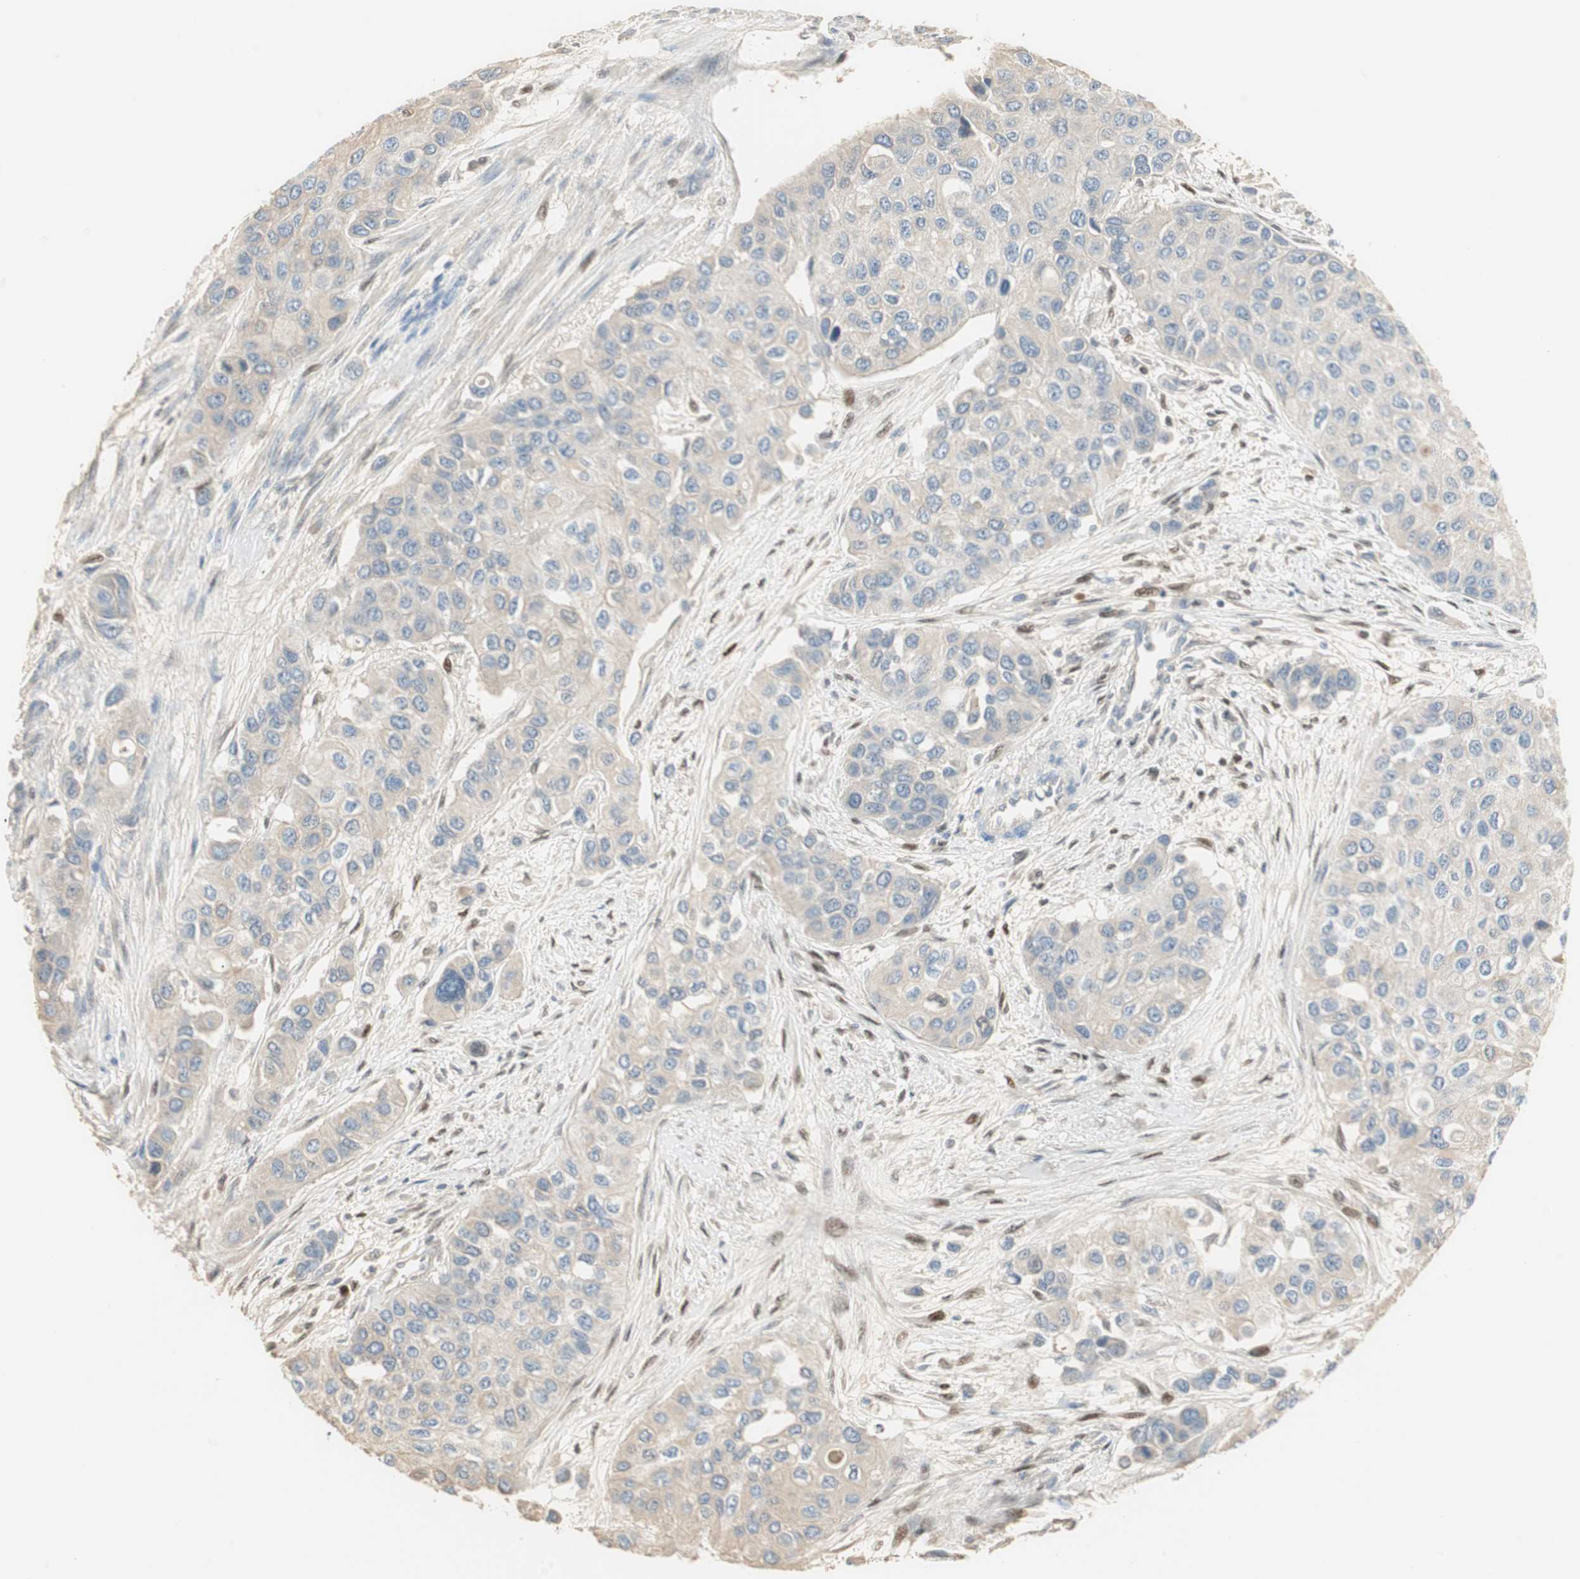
{"staining": {"intensity": "negative", "quantity": "none", "location": "none"}, "tissue": "urothelial cancer", "cell_type": "Tumor cells", "image_type": "cancer", "snomed": [{"axis": "morphology", "description": "Urothelial carcinoma, High grade"}, {"axis": "topography", "description": "Urinary bladder"}], "caption": "High magnification brightfield microscopy of urothelial cancer stained with DAB (3,3'-diaminobenzidine) (brown) and counterstained with hematoxylin (blue): tumor cells show no significant positivity.", "gene": "RUNX2", "patient": {"sex": "female", "age": 56}}